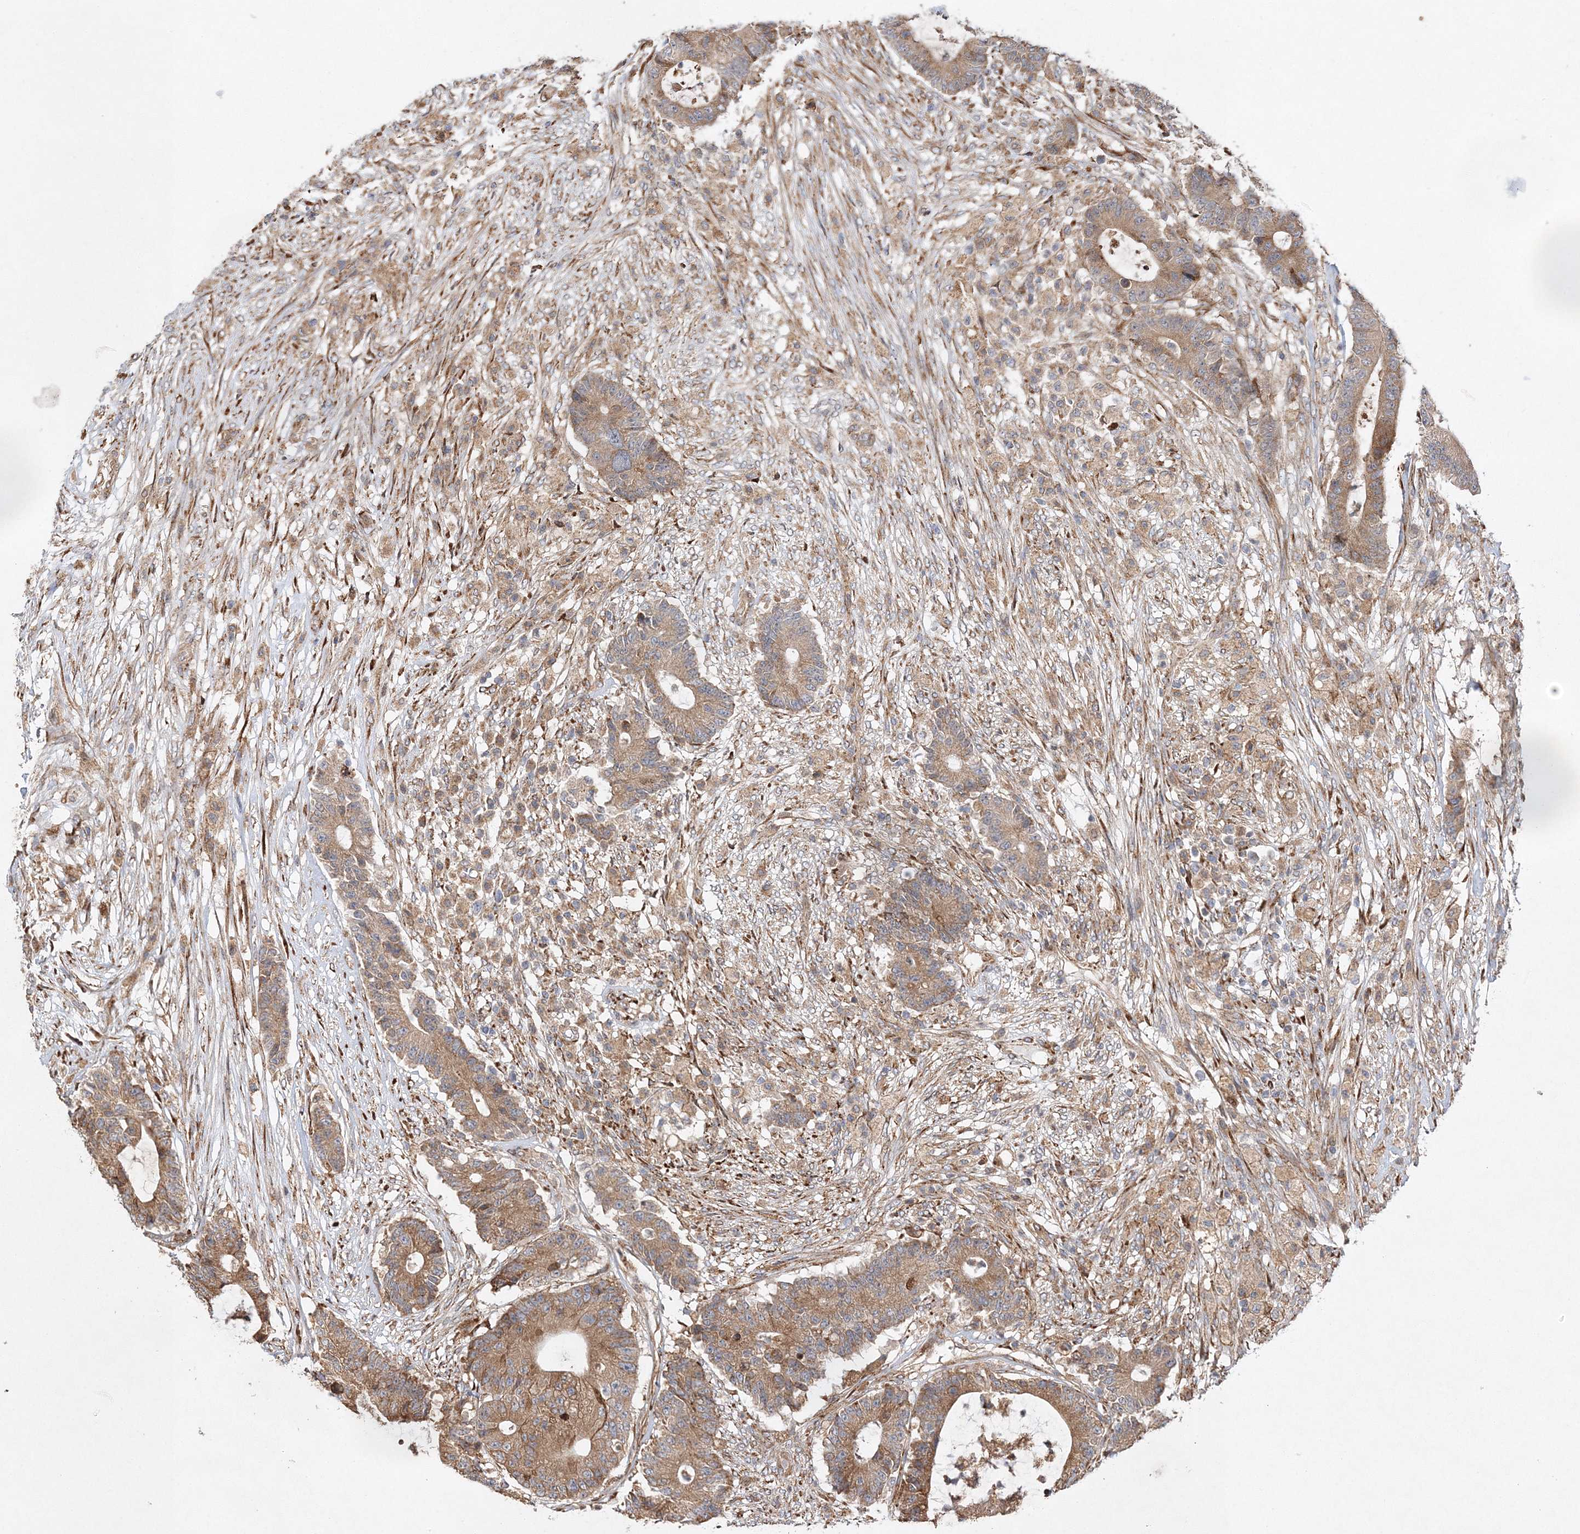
{"staining": {"intensity": "moderate", "quantity": ">75%", "location": "cytoplasmic/membranous"}, "tissue": "colorectal cancer", "cell_type": "Tumor cells", "image_type": "cancer", "snomed": [{"axis": "morphology", "description": "Adenocarcinoma, NOS"}, {"axis": "topography", "description": "Colon"}], "caption": "Immunohistochemistry (IHC) micrograph of neoplastic tissue: colorectal adenocarcinoma stained using IHC reveals medium levels of moderate protein expression localized specifically in the cytoplasmic/membranous of tumor cells, appearing as a cytoplasmic/membranous brown color.", "gene": "ZFYVE16", "patient": {"sex": "female", "age": 84}}